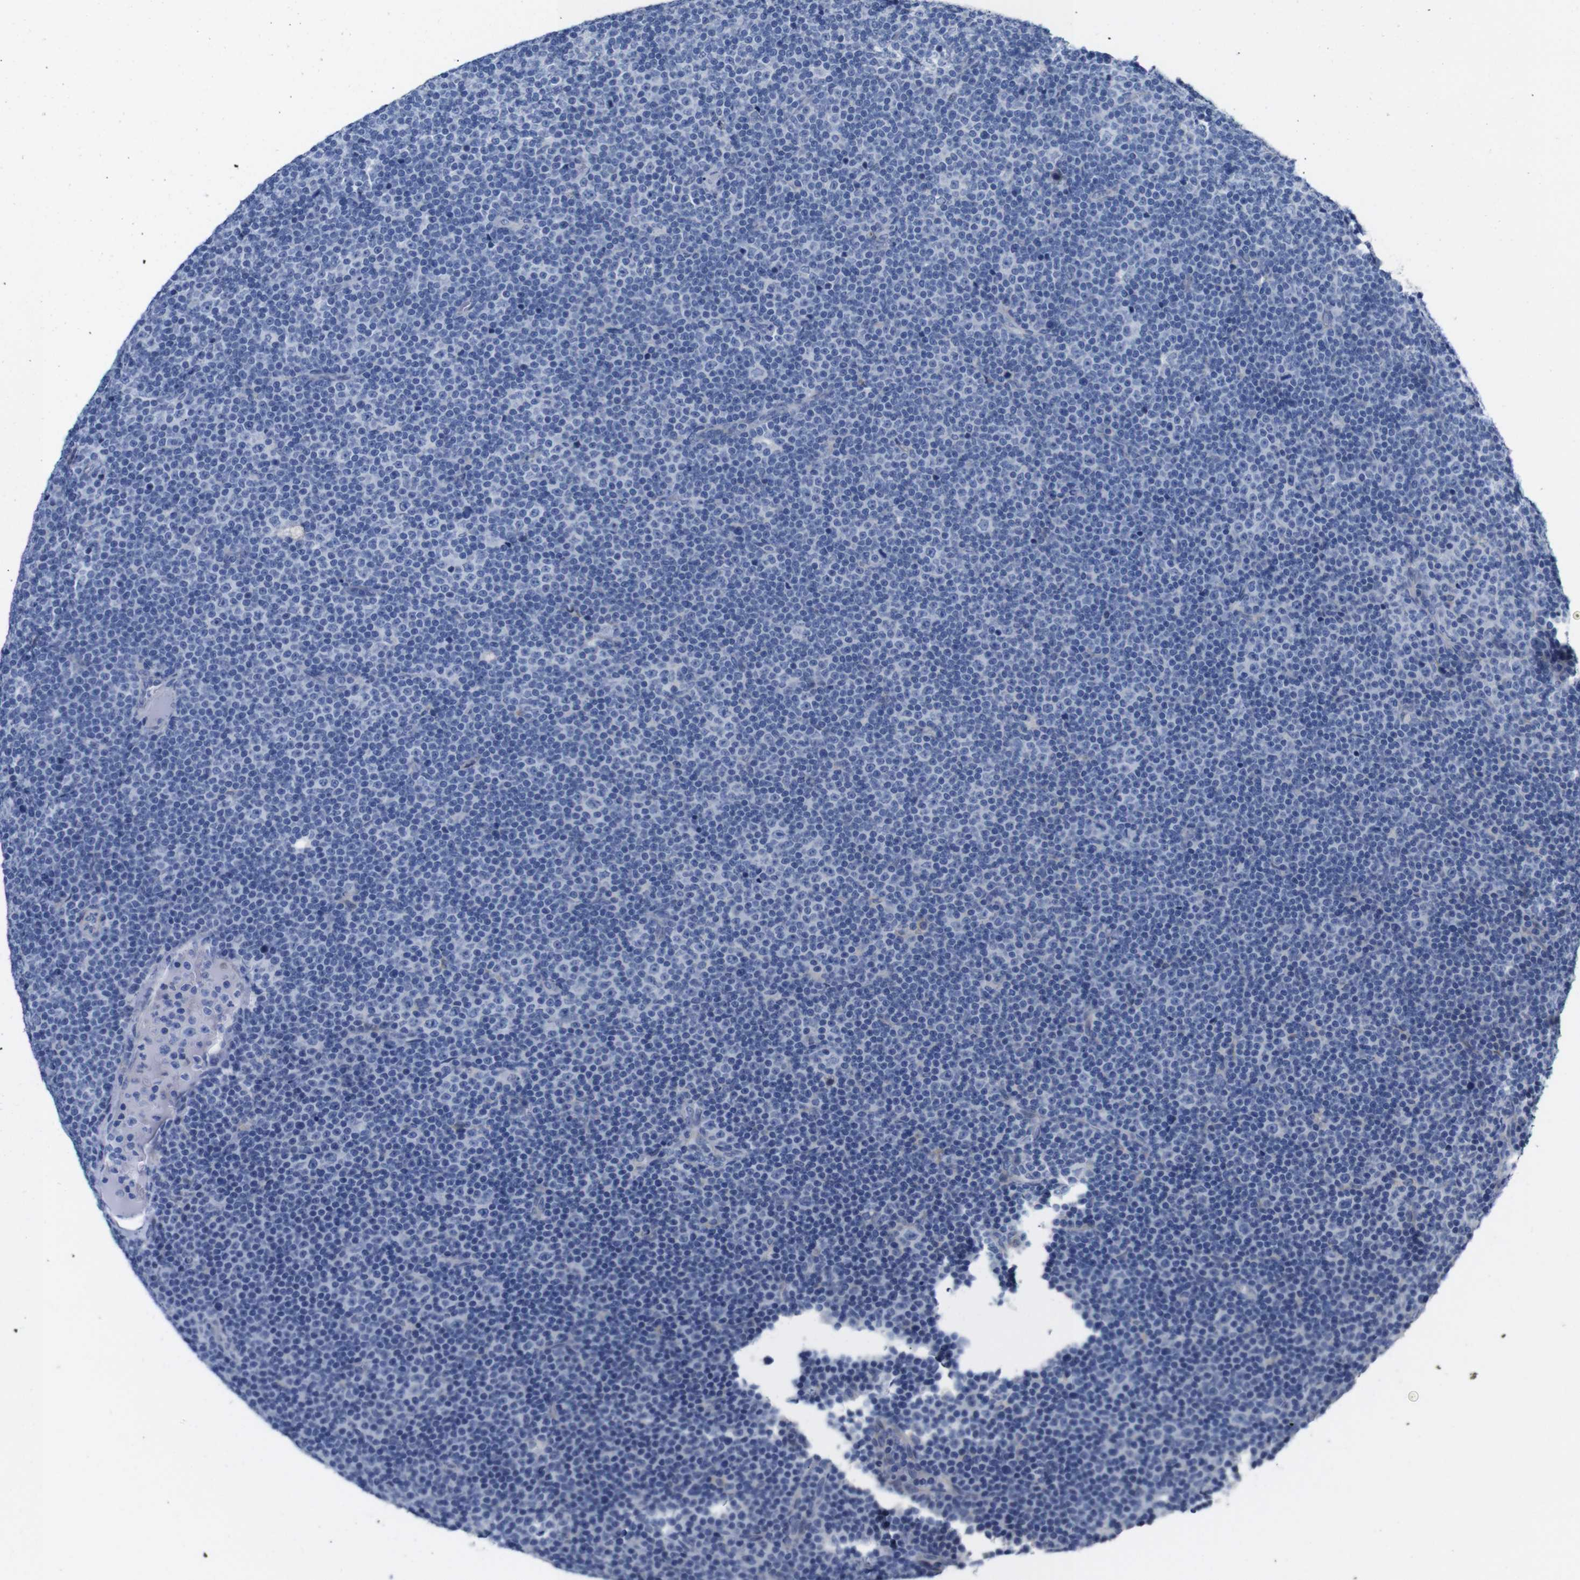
{"staining": {"intensity": "negative", "quantity": "none", "location": "none"}, "tissue": "lymphoma", "cell_type": "Tumor cells", "image_type": "cancer", "snomed": [{"axis": "morphology", "description": "Malignant lymphoma, non-Hodgkin's type, Low grade"}, {"axis": "topography", "description": "Lymph node"}], "caption": "Malignant lymphoma, non-Hodgkin's type (low-grade) was stained to show a protein in brown. There is no significant staining in tumor cells.", "gene": "TCEAL9", "patient": {"sex": "female", "age": 67}}